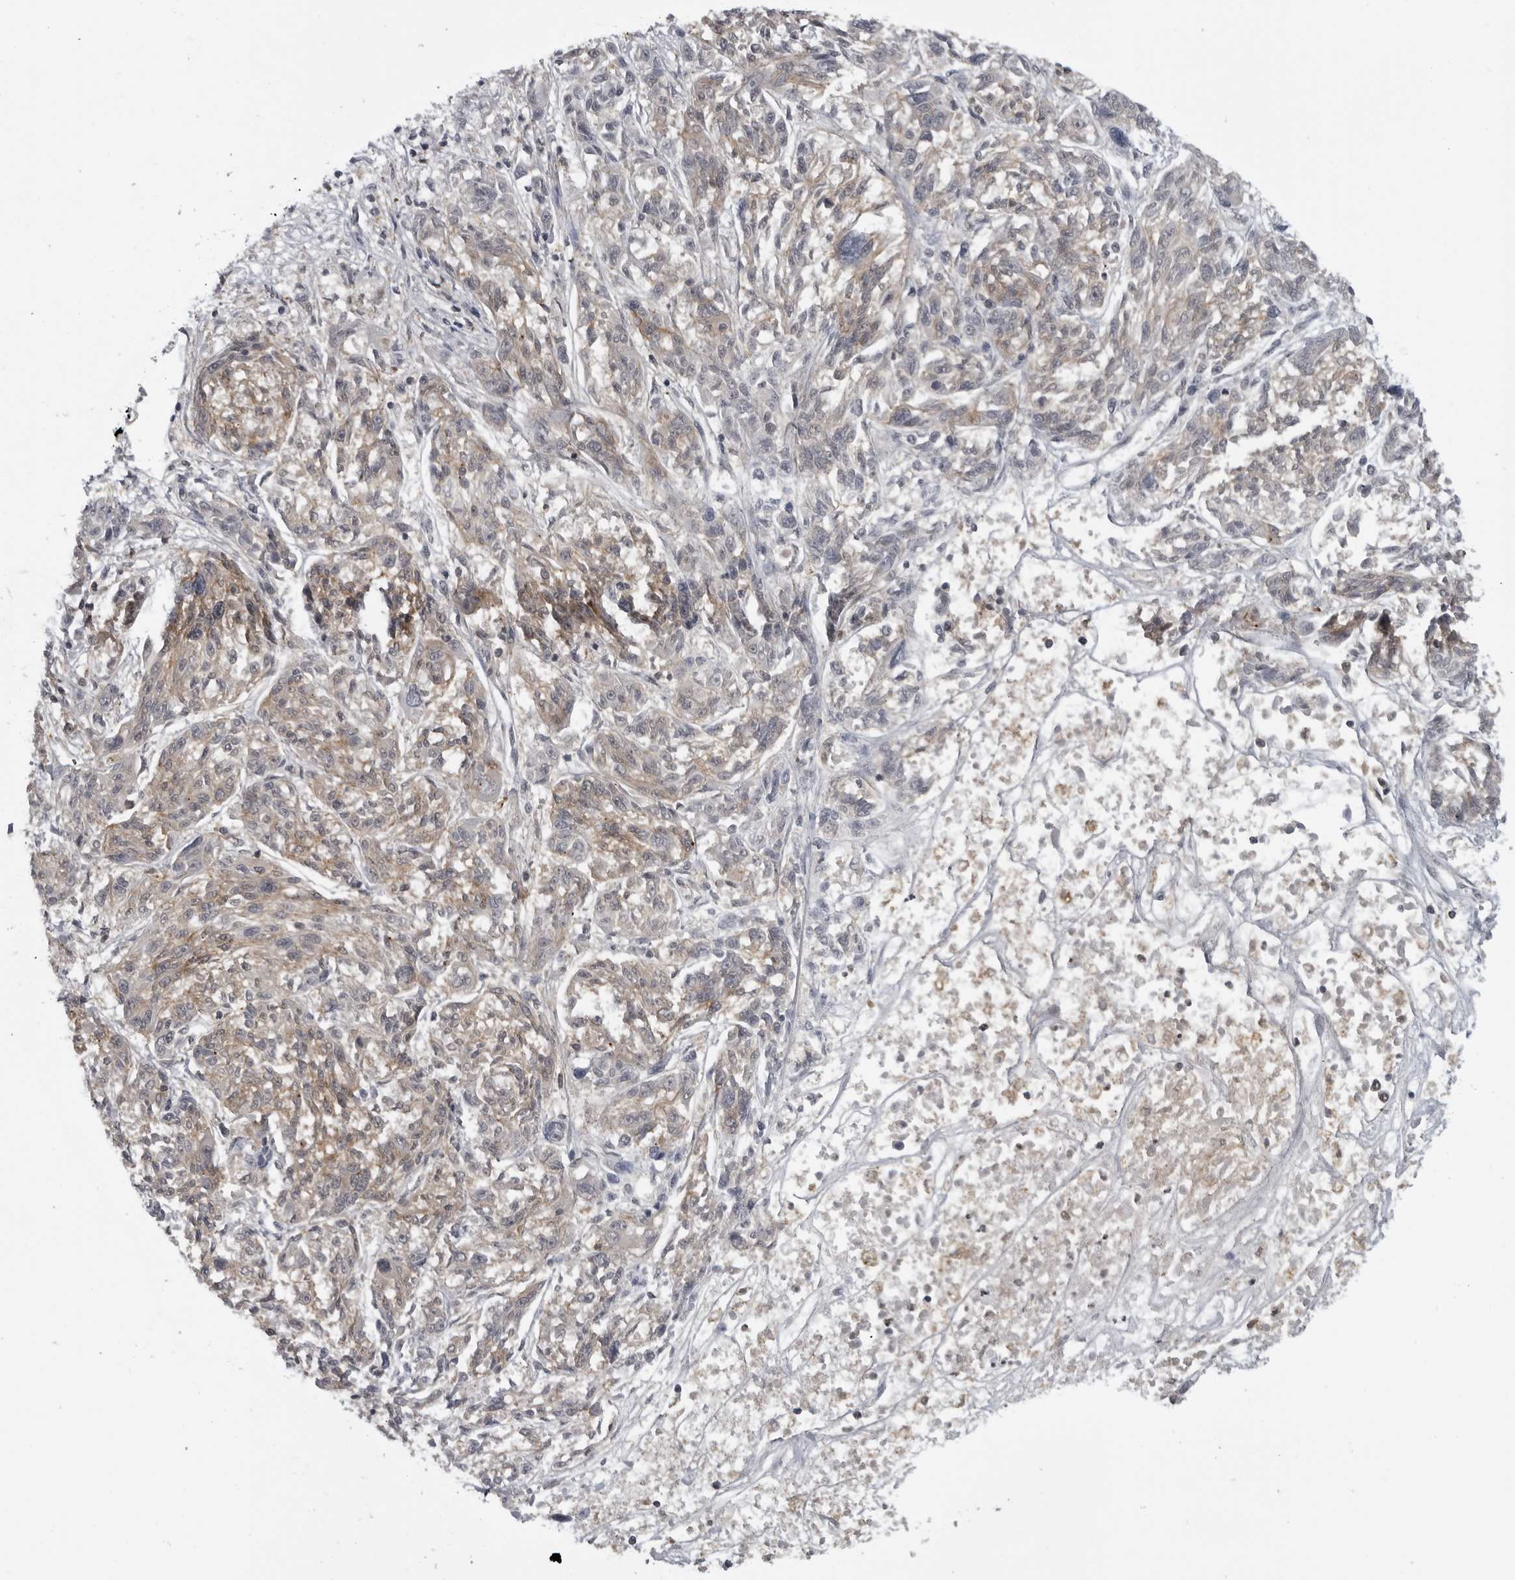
{"staining": {"intensity": "weak", "quantity": "<25%", "location": "cytoplasmic/membranous"}, "tissue": "melanoma", "cell_type": "Tumor cells", "image_type": "cancer", "snomed": [{"axis": "morphology", "description": "Malignant melanoma, NOS"}, {"axis": "topography", "description": "Skin"}], "caption": "Histopathology image shows no protein staining in tumor cells of malignant melanoma tissue. The staining is performed using DAB (3,3'-diaminobenzidine) brown chromogen with nuclei counter-stained in using hematoxylin.", "gene": "C8orf58", "patient": {"sex": "male", "age": 53}}